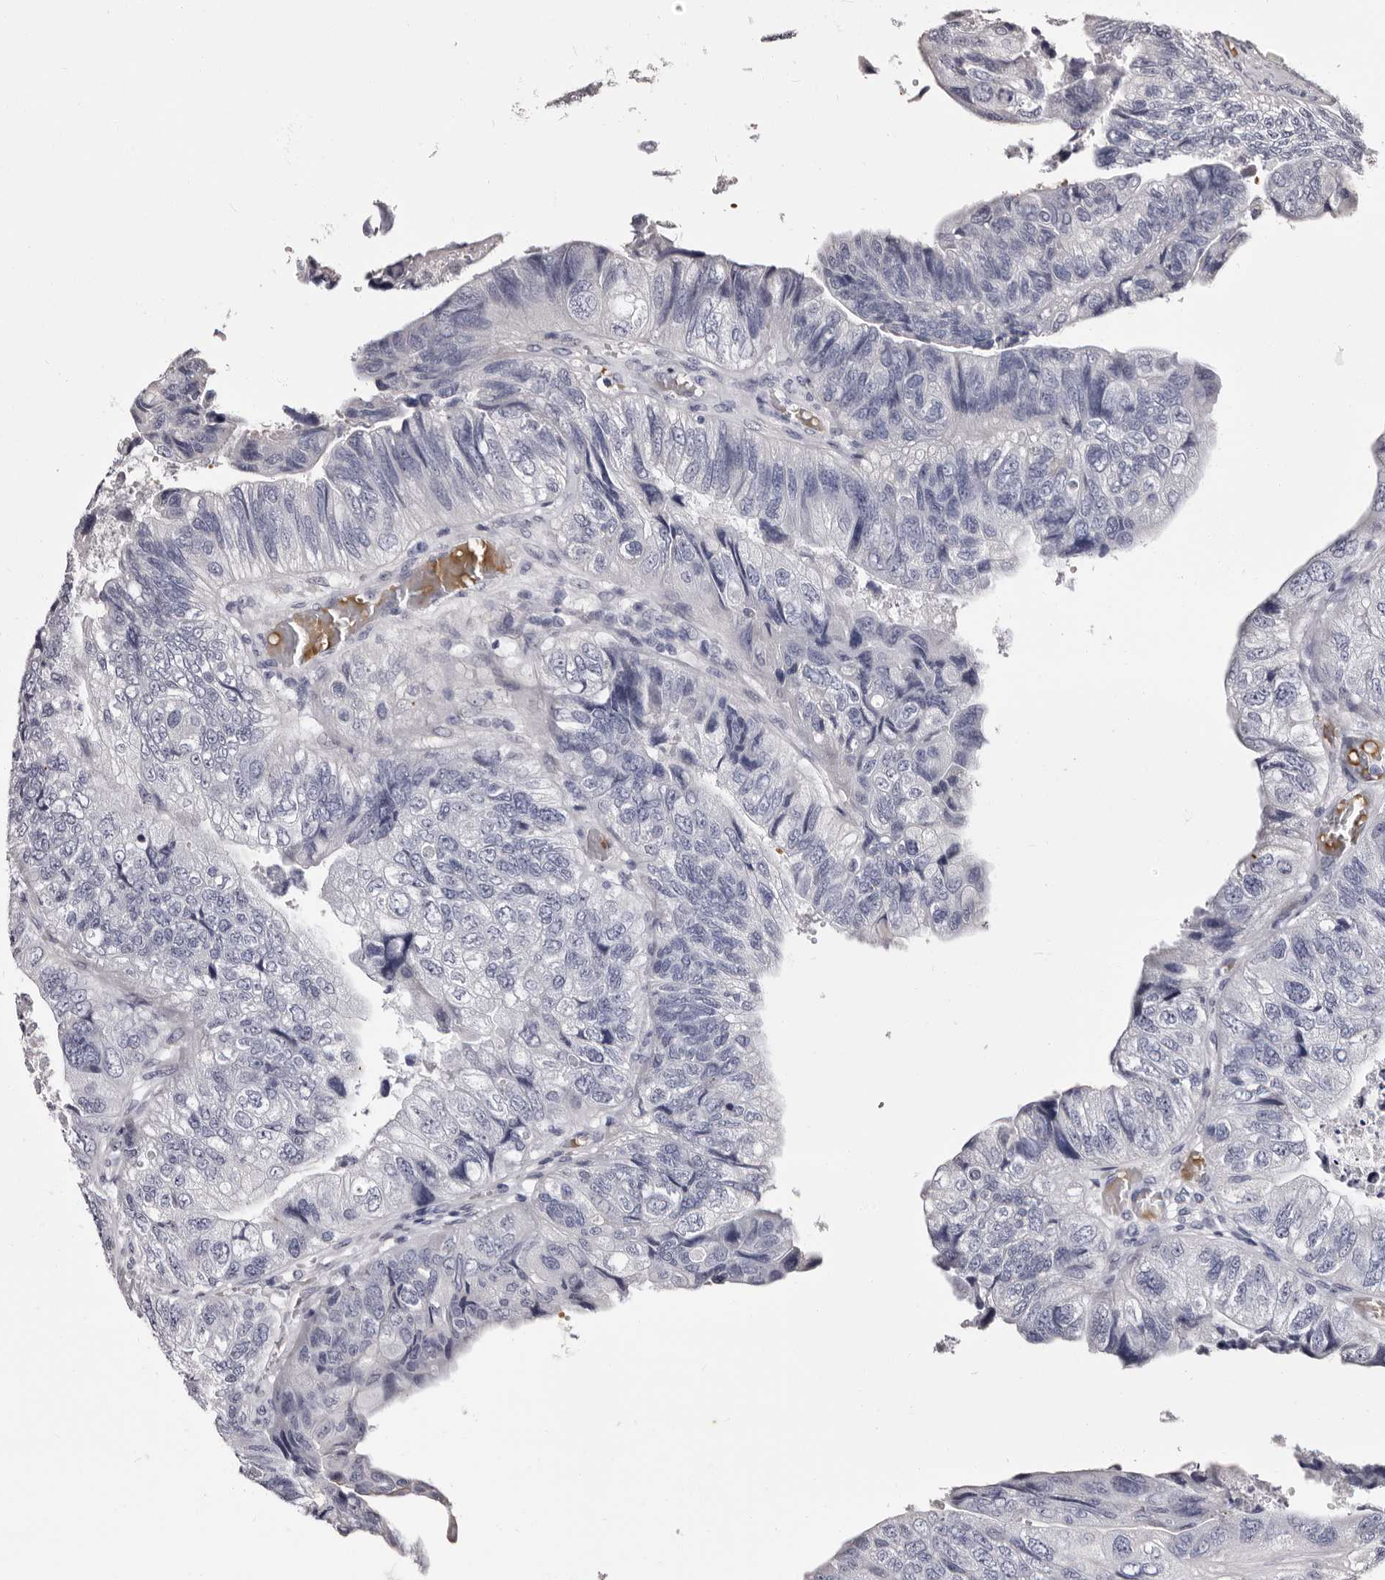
{"staining": {"intensity": "negative", "quantity": "none", "location": "none"}, "tissue": "colorectal cancer", "cell_type": "Tumor cells", "image_type": "cancer", "snomed": [{"axis": "morphology", "description": "Adenocarcinoma, NOS"}, {"axis": "topography", "description": "Rectum"}], "caption": "Tumor cells are negative for brown protein staining in colorectal adenocarcinoma.", "gene": "BPGM", "patient": {"sex": "male", "age": 63}}